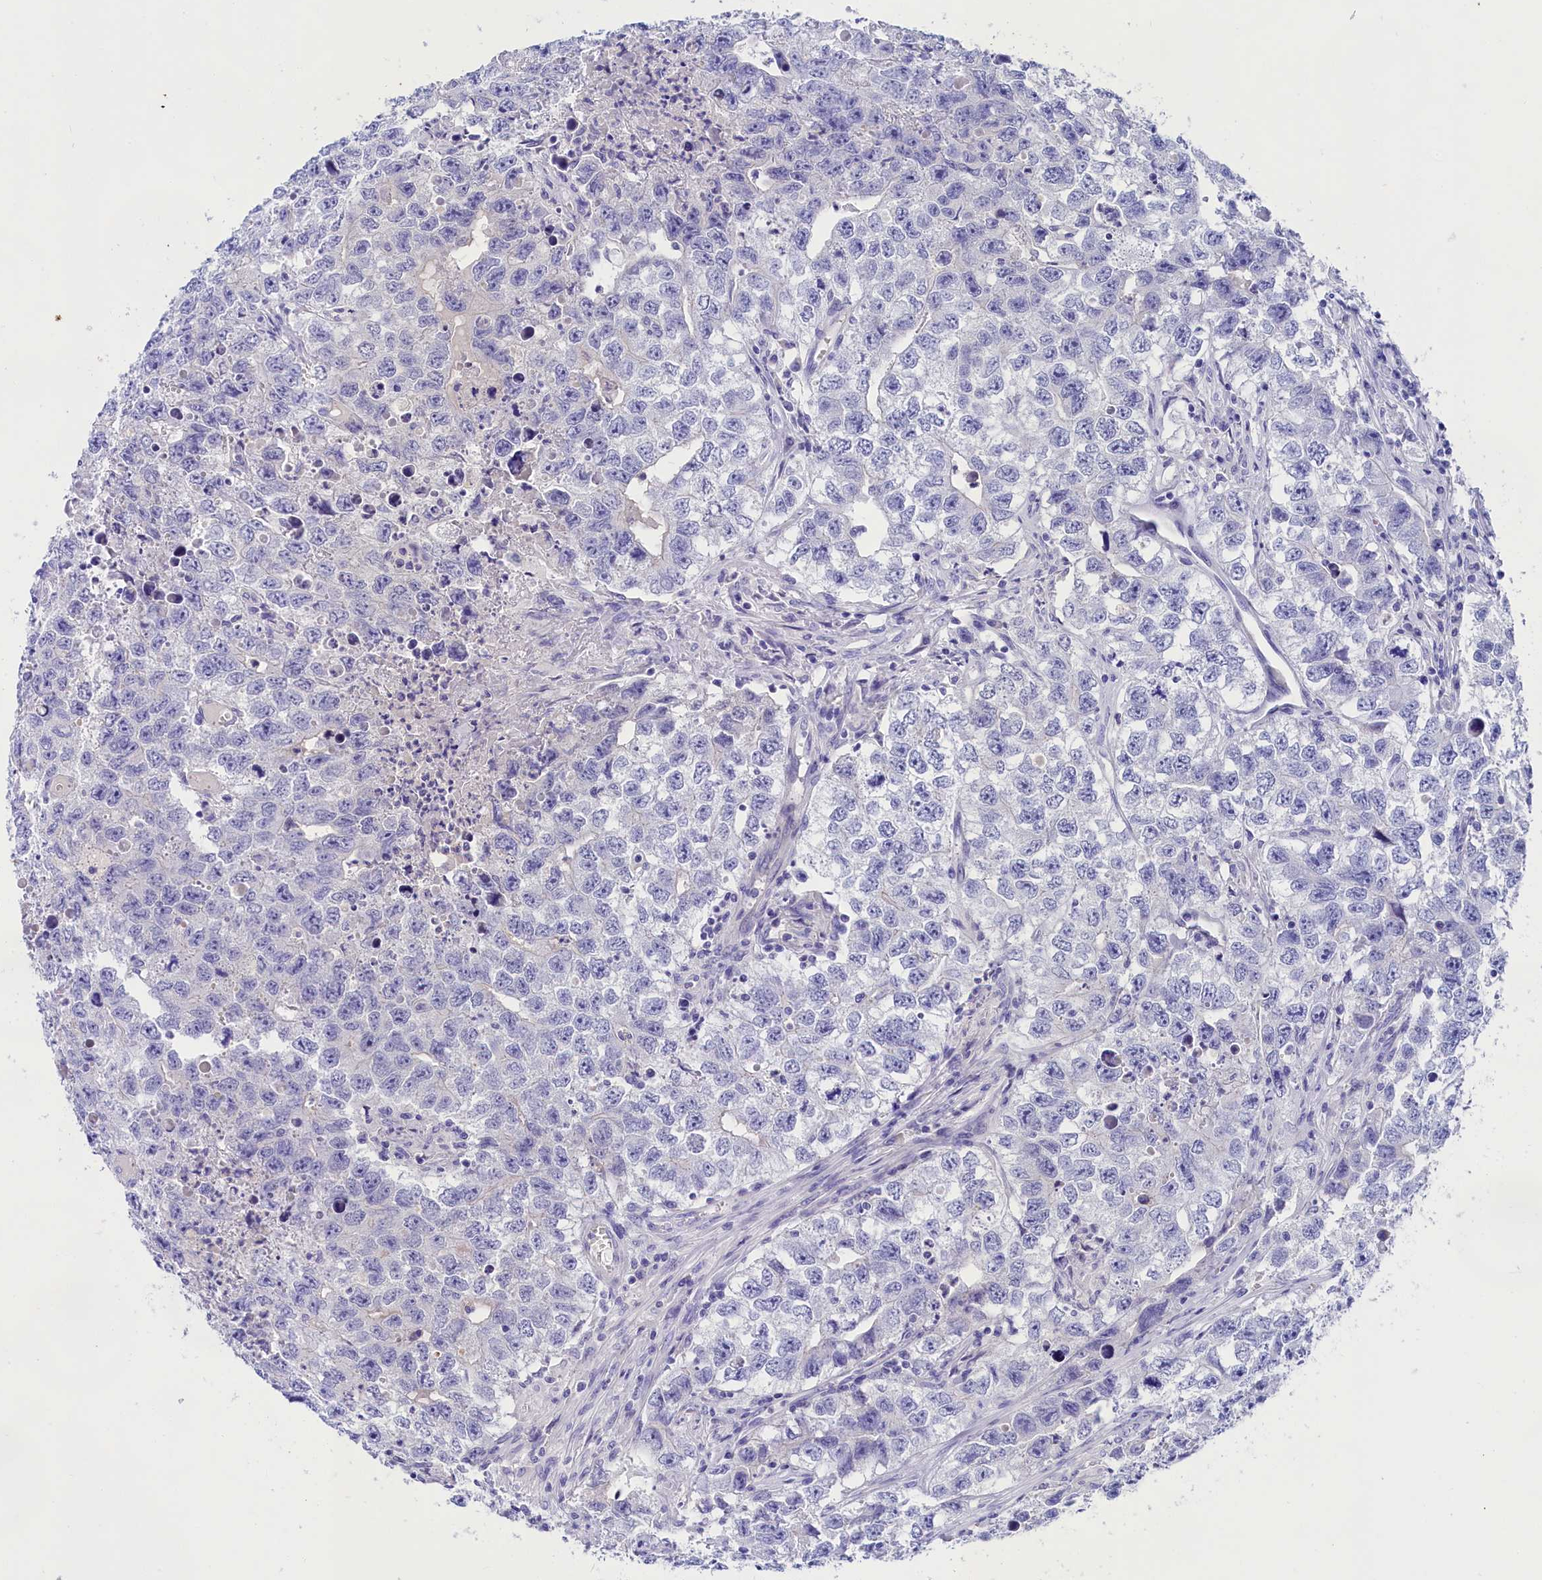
{"staining": {"intensity": "negative", "quantity": "none", "location": "none"}, "tissue": "testis cancer", "cell_type": "Tumor cells", "image_type": "cancer", "snomed": [{"axis": "morphology", "description": "Seminoma, NOS"}, {"axis": "morphology", "description": "Carcinoma, Embryonal, NOS"}, {"axis": "topography", "description": "Testis"}], "caption": "Immunohistochemistry (IHC) photomicrograph of human testis seminoma stained for a protein (brown), which displays no positivity in tumor cells.", "gene": "SULT2A1", "patient": {"sex": "male", "age": 43}}